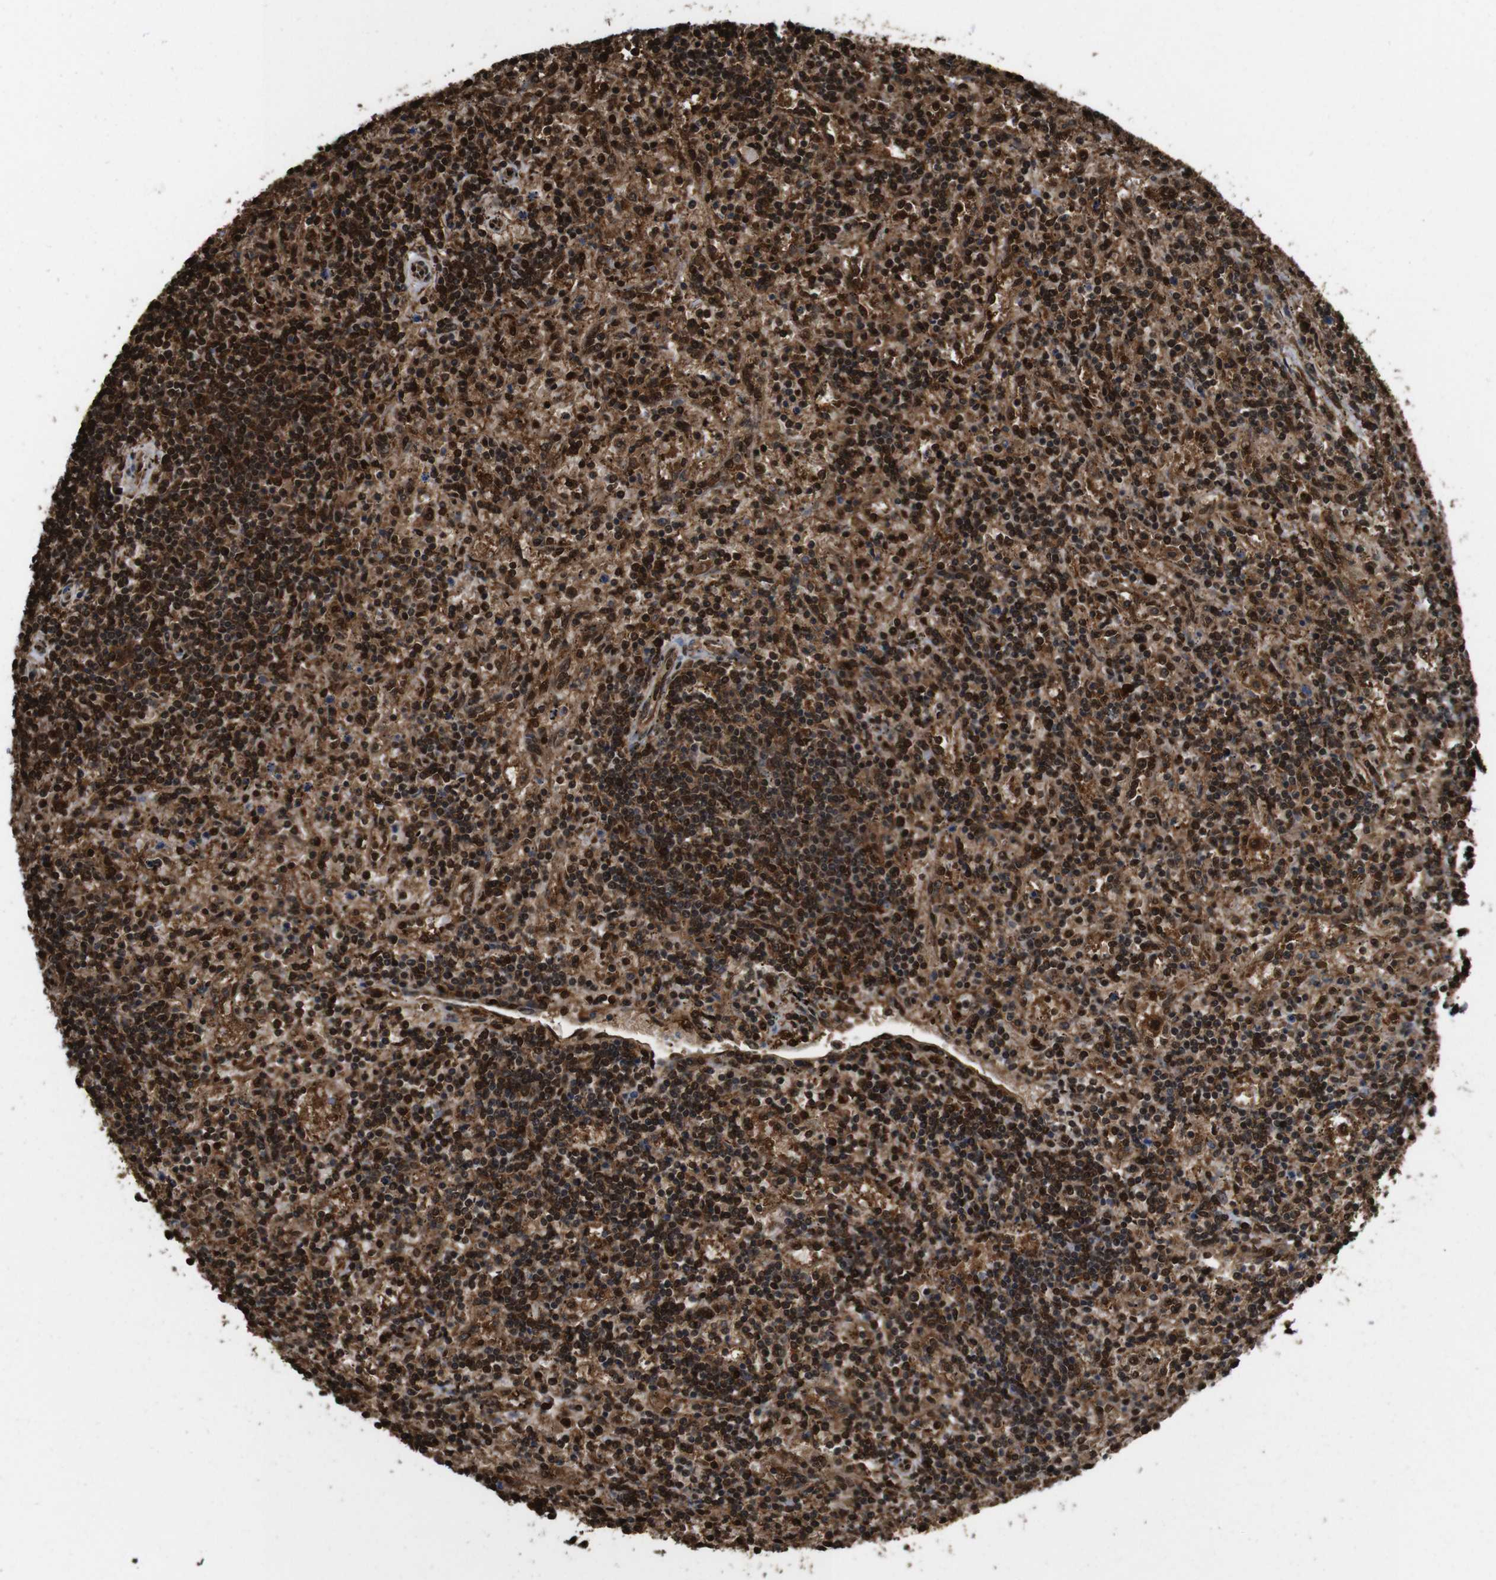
{"staining": {"intensity": "strong", "quantity": ">75%", "location": "cytoplasmic/membranous,nuclear"}, "tissue": "lymphoma", "cell_type": "Tumor cells", "image_type": "cancer", "snomed": [{"axis": "morphology", "description": "Malignant lymphoma, non-Hodgkin's type, Low grade"}, {"axis": "topography", "description": "Spleen"}], "caption": "Approximately >75% of tumor cells in lymphoma exhibit strong cytoplasmic/membranous and nuclear protein staining as visualized by brown immunohistochemical staining.", "gene": "VCP", "patient": {"sex": "male", "age": 76}}